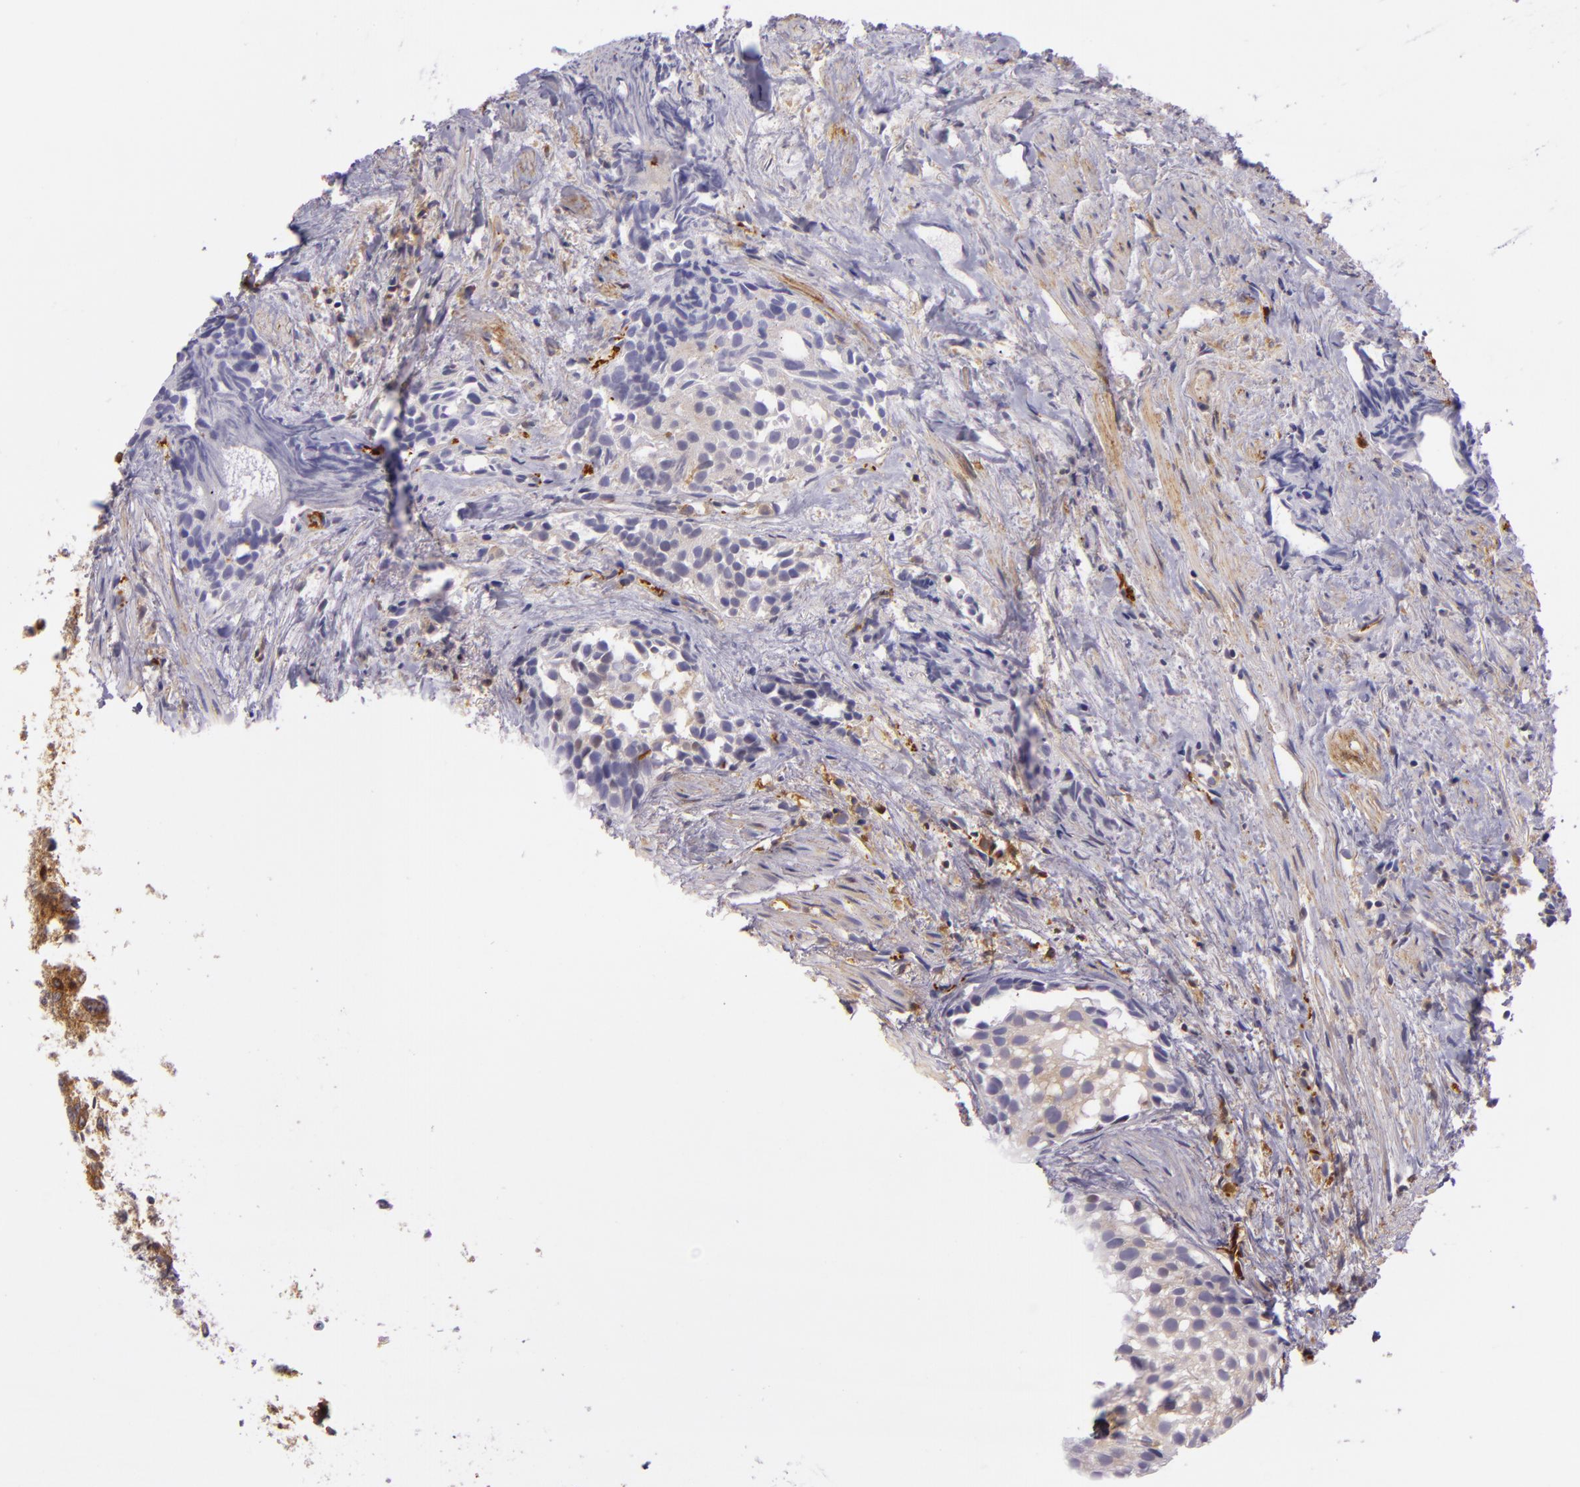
{"staining": {"intensity": "weak", "quantity": ">75%", "location": "cytoplasmic/membranous"}, "tissue": "urothelial cancer", "cell_type": "Tumor cells", "image_type": "cancer", "snomed": [{"axis": "morphology", "description": "Urothelial carcinoma, High grade"}, {"axis": "topography", "description": "Urinary bladder"}], "caption": "Protein staining of urothelial carcinoma (high-grade) tissue demonstrates weak cytoplasmic/membranous staining in approximately >75% of tumor cells.", "gene": "TLN1", "patient": {"sex": "female", "age": 78}}